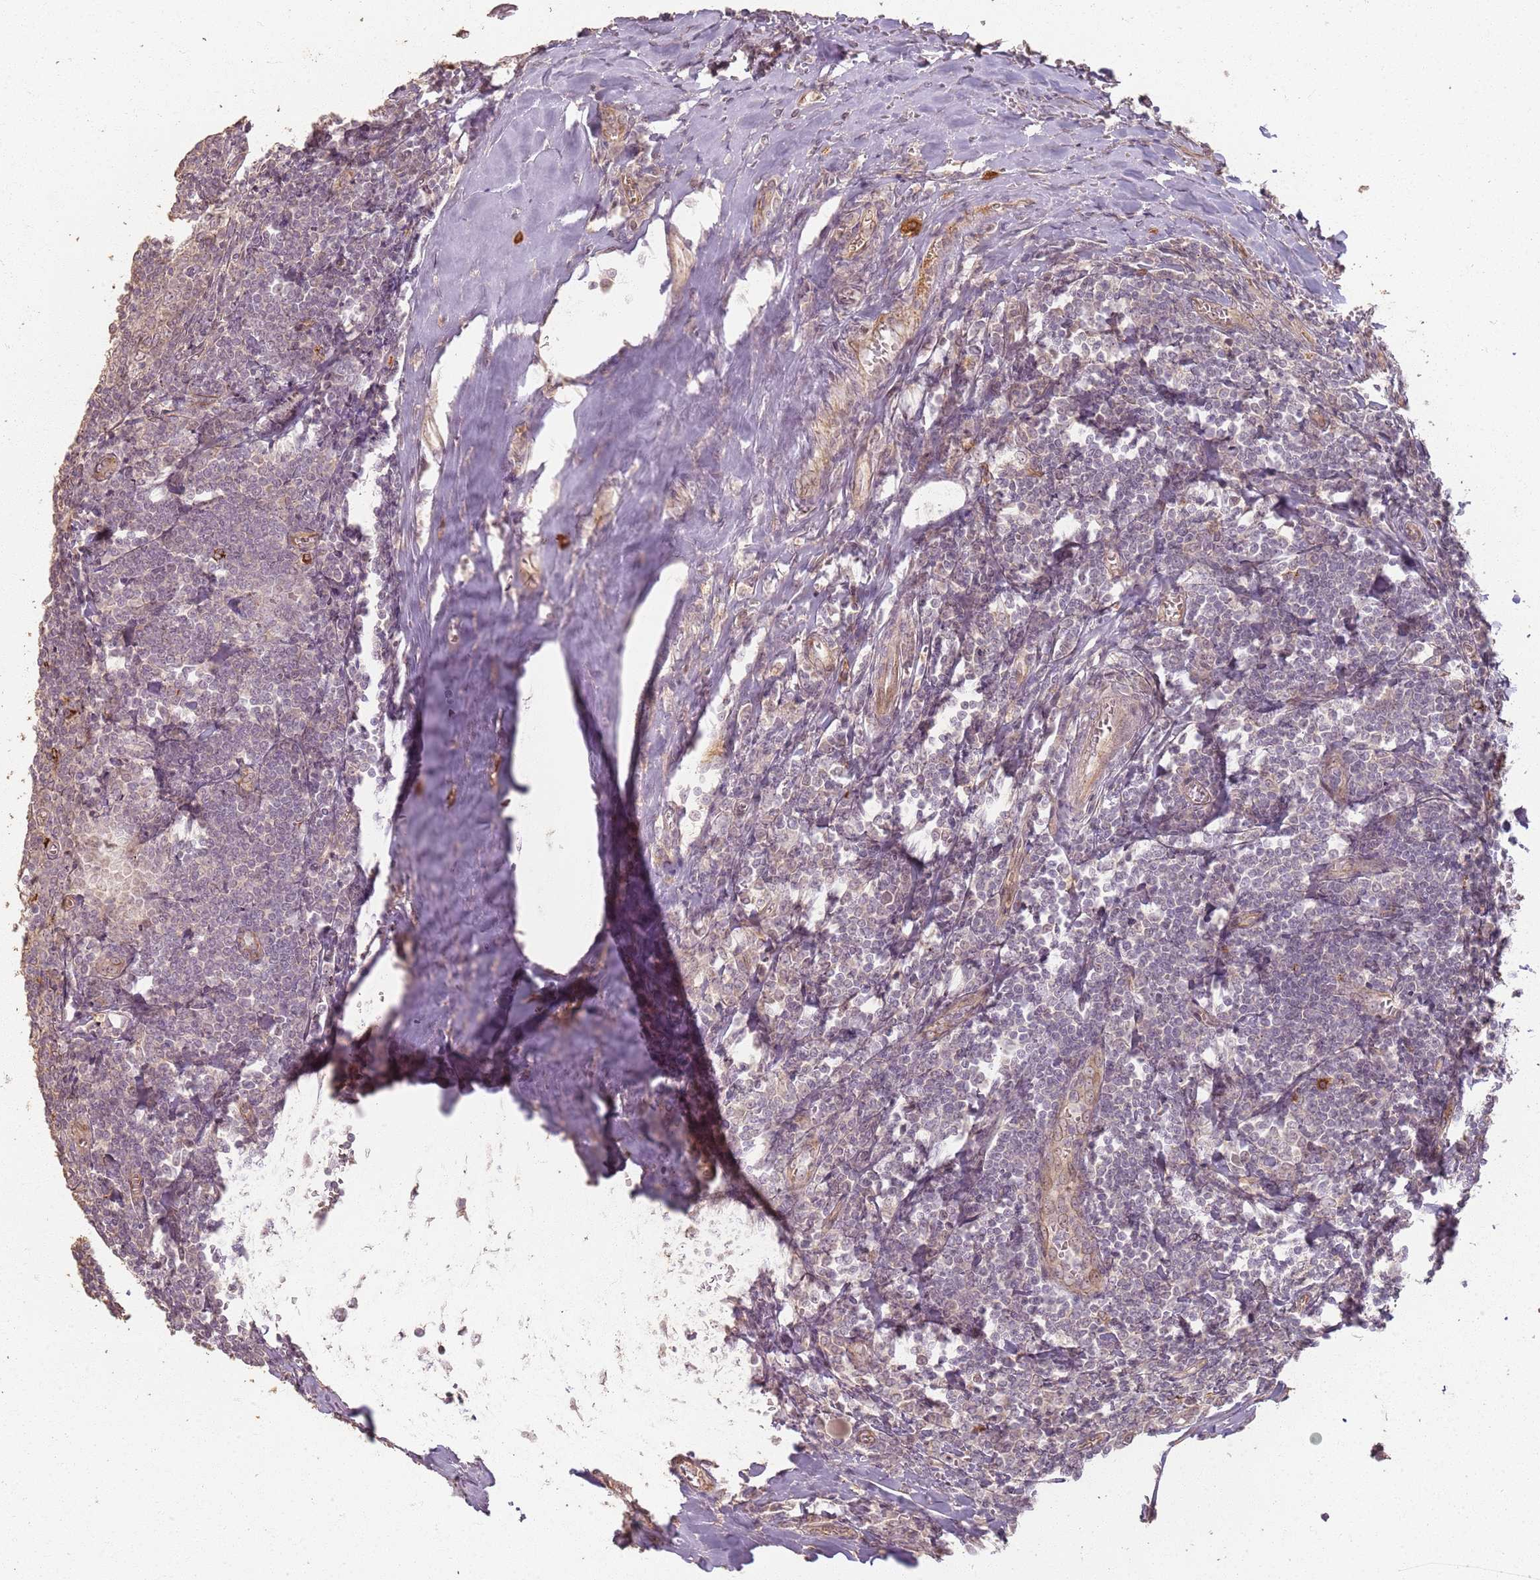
{"staining": {"intensity": "negative", "quantity": "none", "location": "none"}, "tissue": "tonsil", "cell_type": "Germinal center cells", "image_type": "normal", "snomed": [{"axis": "morphology", "description": "Normal tissue, NOS"}, {"axis": "topography", "description": "Tonsil"}], "caption": "Image shows no significant protein positivity in germinal center cells of benign tonsil.", "gene": "CCDC168", "patient": {"sex": "male", "age": 27}}